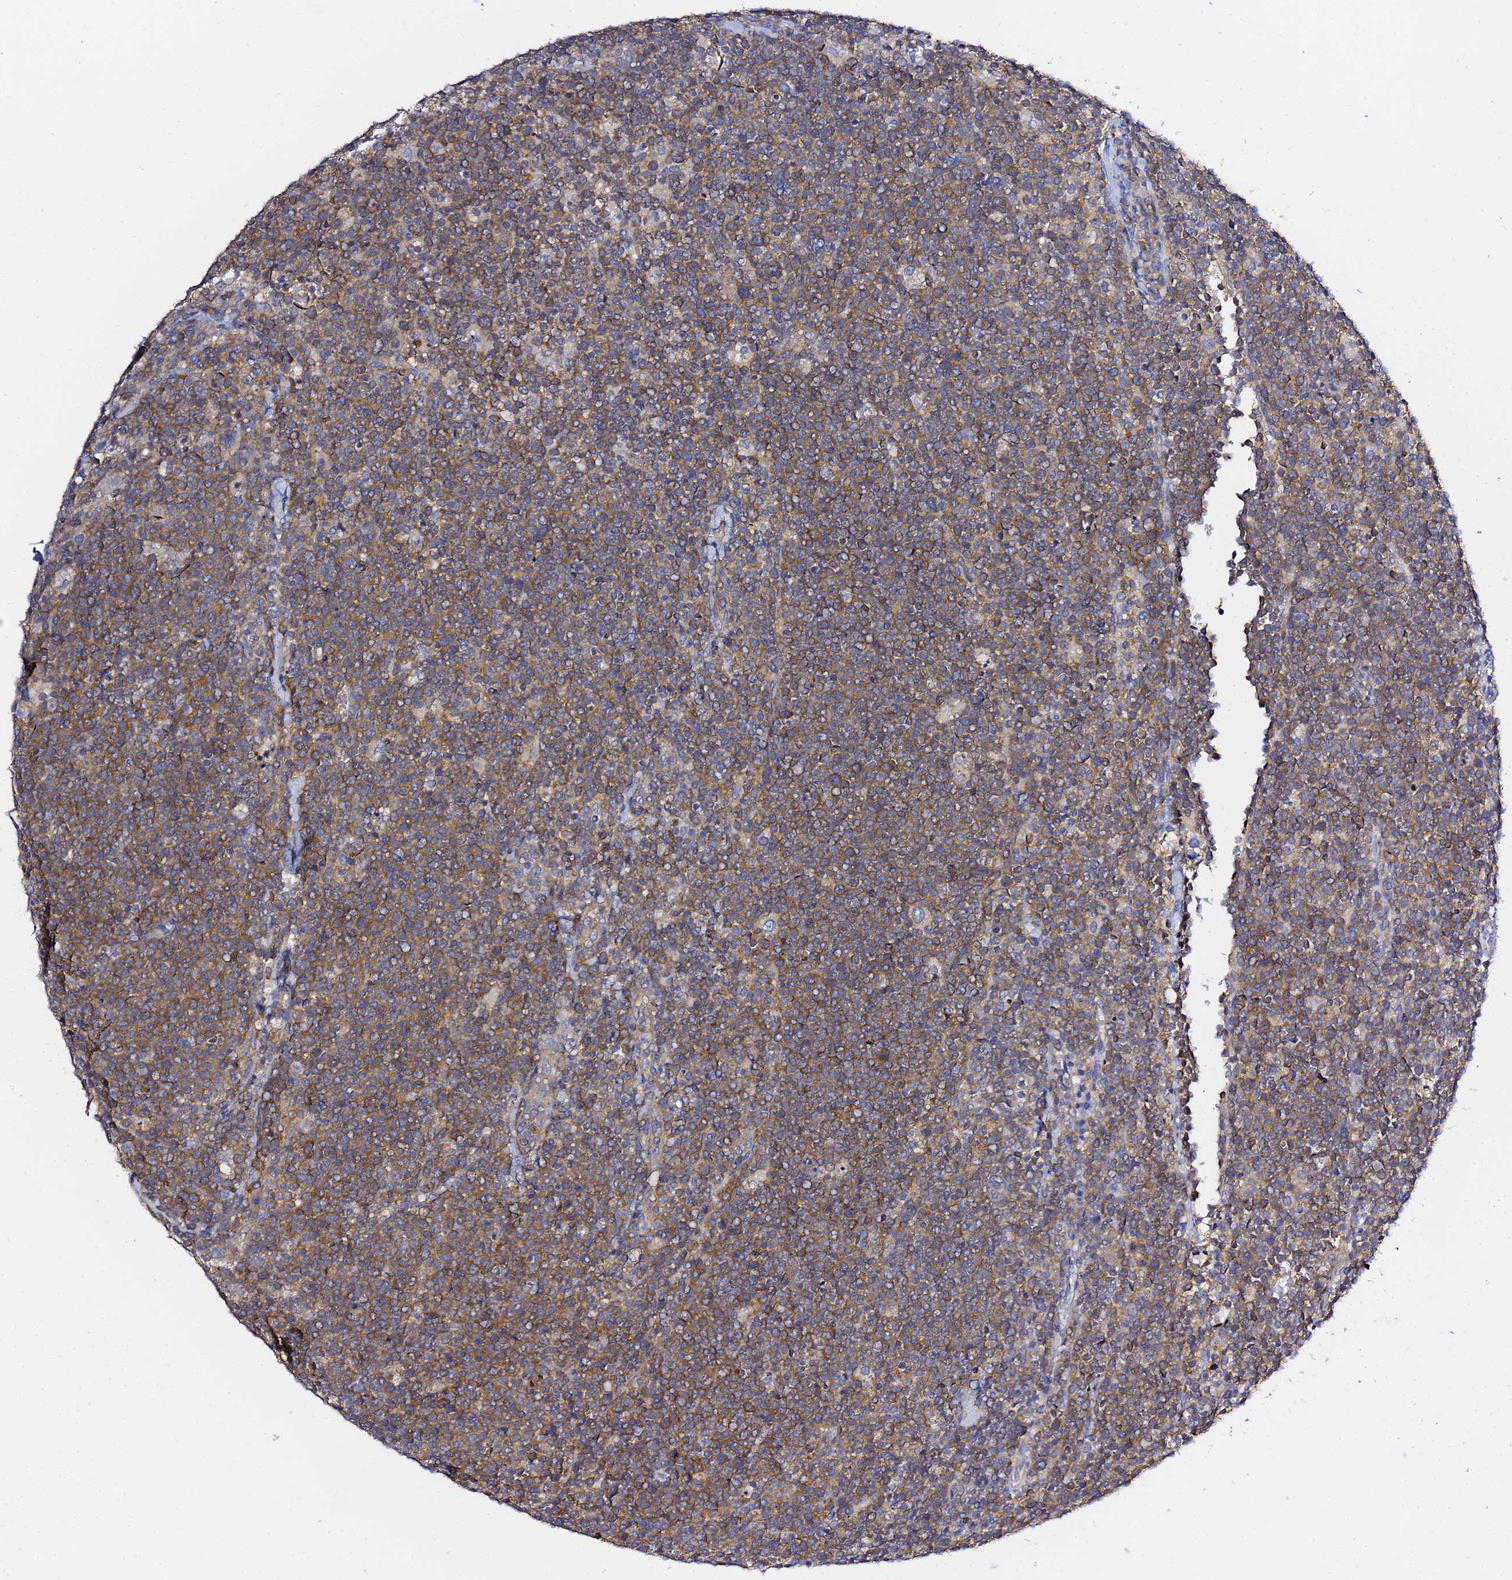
{"staining": {"intensity": "moderate", "quantity": ">75%", "location": "cytoplasmic/membranous"}, "tissue": "lymphoma", "cell_type": "Tumor cells", "image_type": "cancer", "snomed": [{"axis": "morphology", "description": "Malignant lymphoma, non-Hodgkin's type, High grade"}, {"axis": "topography", "description": "Lymph node"}], "caption": "Immunohistochemistry of human high-grade malignant lymphoma, non-Hodgkin's type displays medium levels of moderate cytoplasmic/membranous expression in about >75% of tumor cells. Using DAB (3,3'-diaminobenzidine) (brown) and hematoxylin (blue) stains, captured at high magnification using brightfield microscopy.", "gene": "LENG1", "patient": {"sex": "male", "age": 61}}